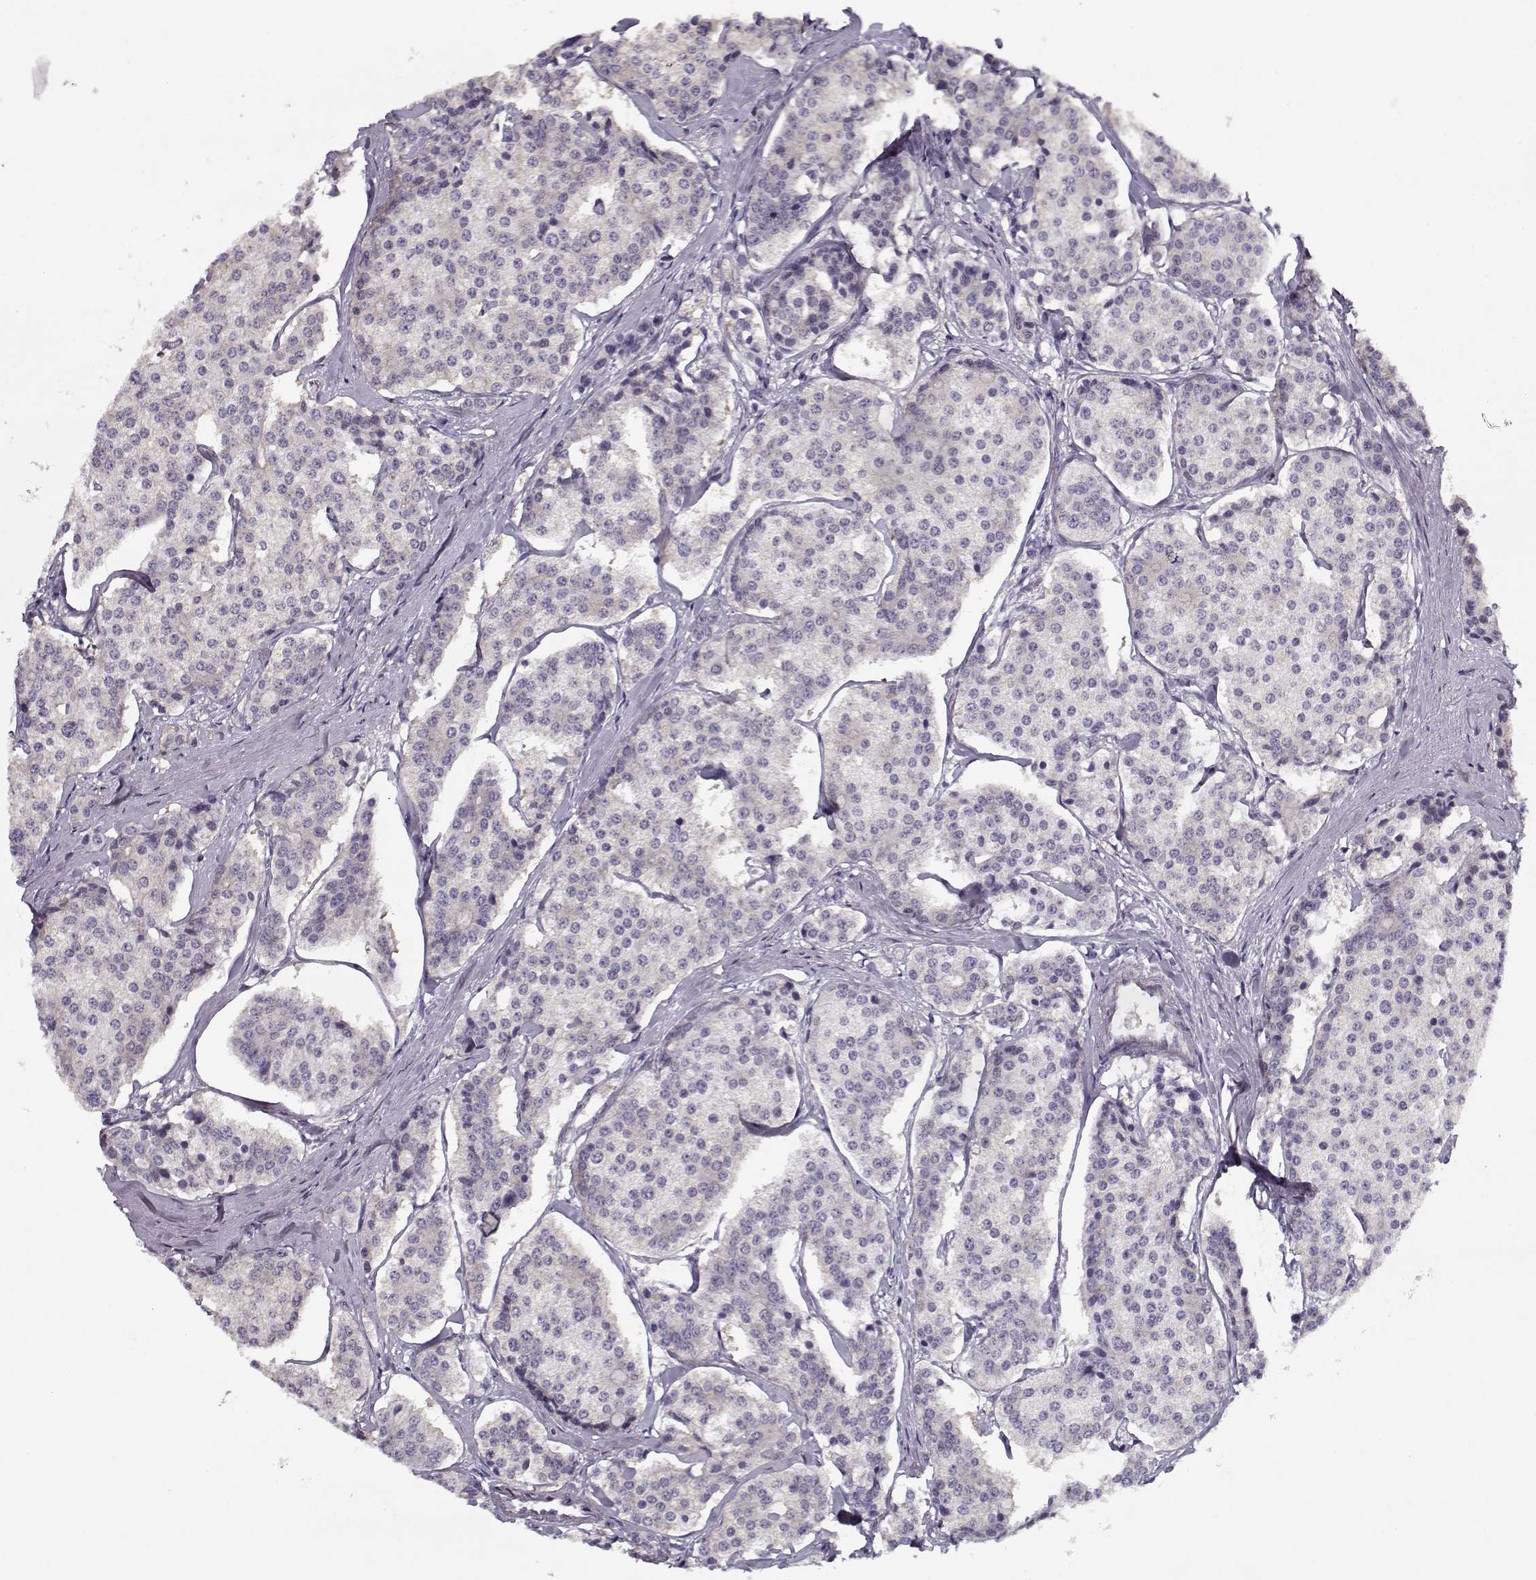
{"staining": {"intensity": "negative", "quantity": "none", "location": "none"}, "tissue": "carcinoid", "cell_type": "Tumor cells", "image_type": "cancer", "snomed": [{"axis": "morphology", "description": "Carcinoid, malignant, NOS"}, {"axis": "topography", "description": "Small intestine"}], "caption": "Immunohistochemistry micrograph of human malignant carcinoid stained for a protein (brown), which reveals no expression in tumor cells.", "gene": "TESPA1", "patient": {"sex": "female", "age": 65}}